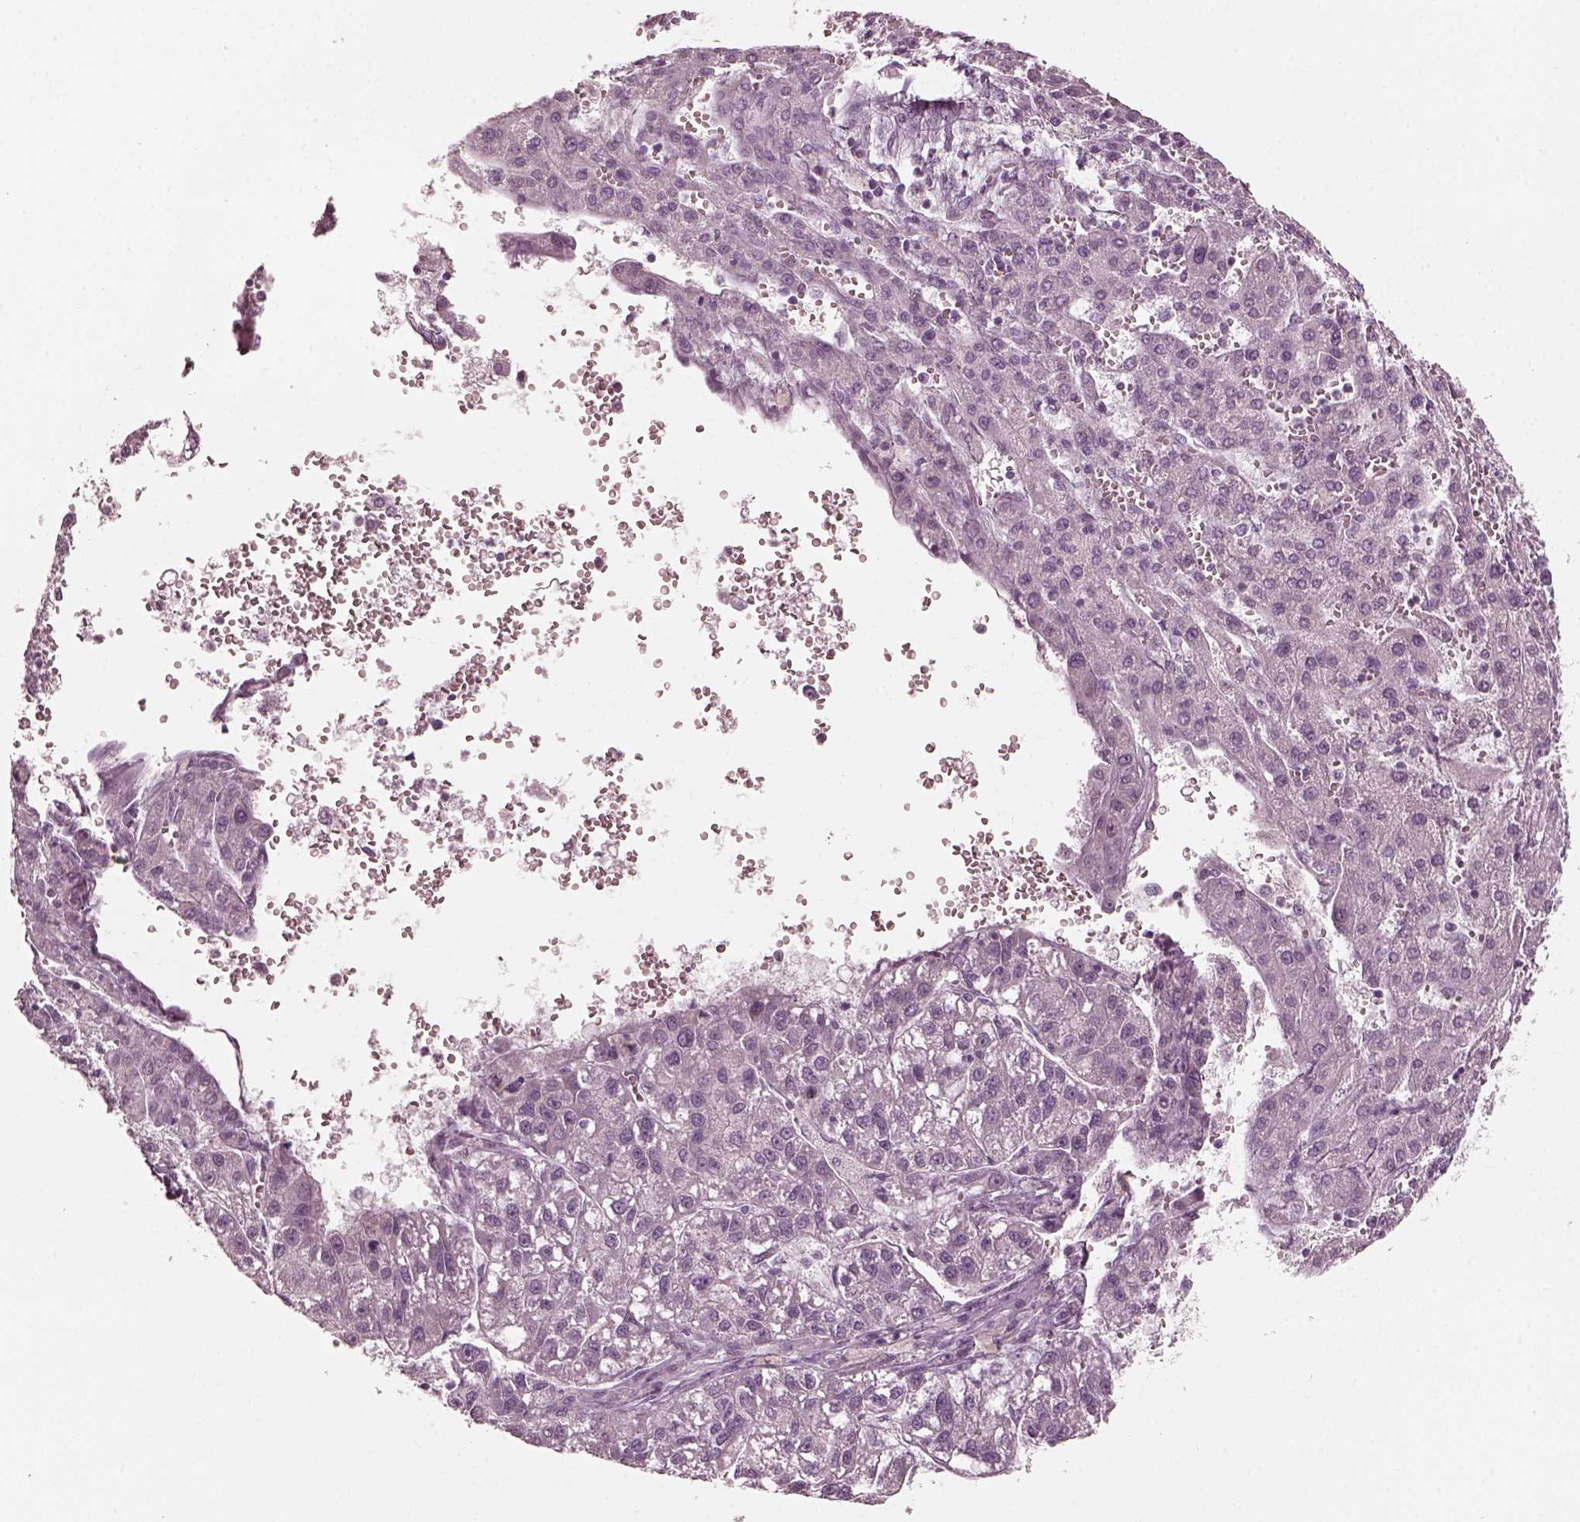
{"staining": {"intensity": "negative", "quantity": "none", "location": "none"}, "tissue": "liver cancer", "cell_type": "Tumor cells", "image_type": "cancer", "snomed": [{"axis": "morphology", "description": "Carcinoma, Hepatocellular, NOS"}, {"axis": "topography", "description": "Liver"}], "caption": "Human hepatocellular carcinoma (liver) stained for a protein using immunohistochemistry reveals no positivity in tumor cells.", "gene": "CNTN1", "patient": {"sex": "female", "age": 70}}